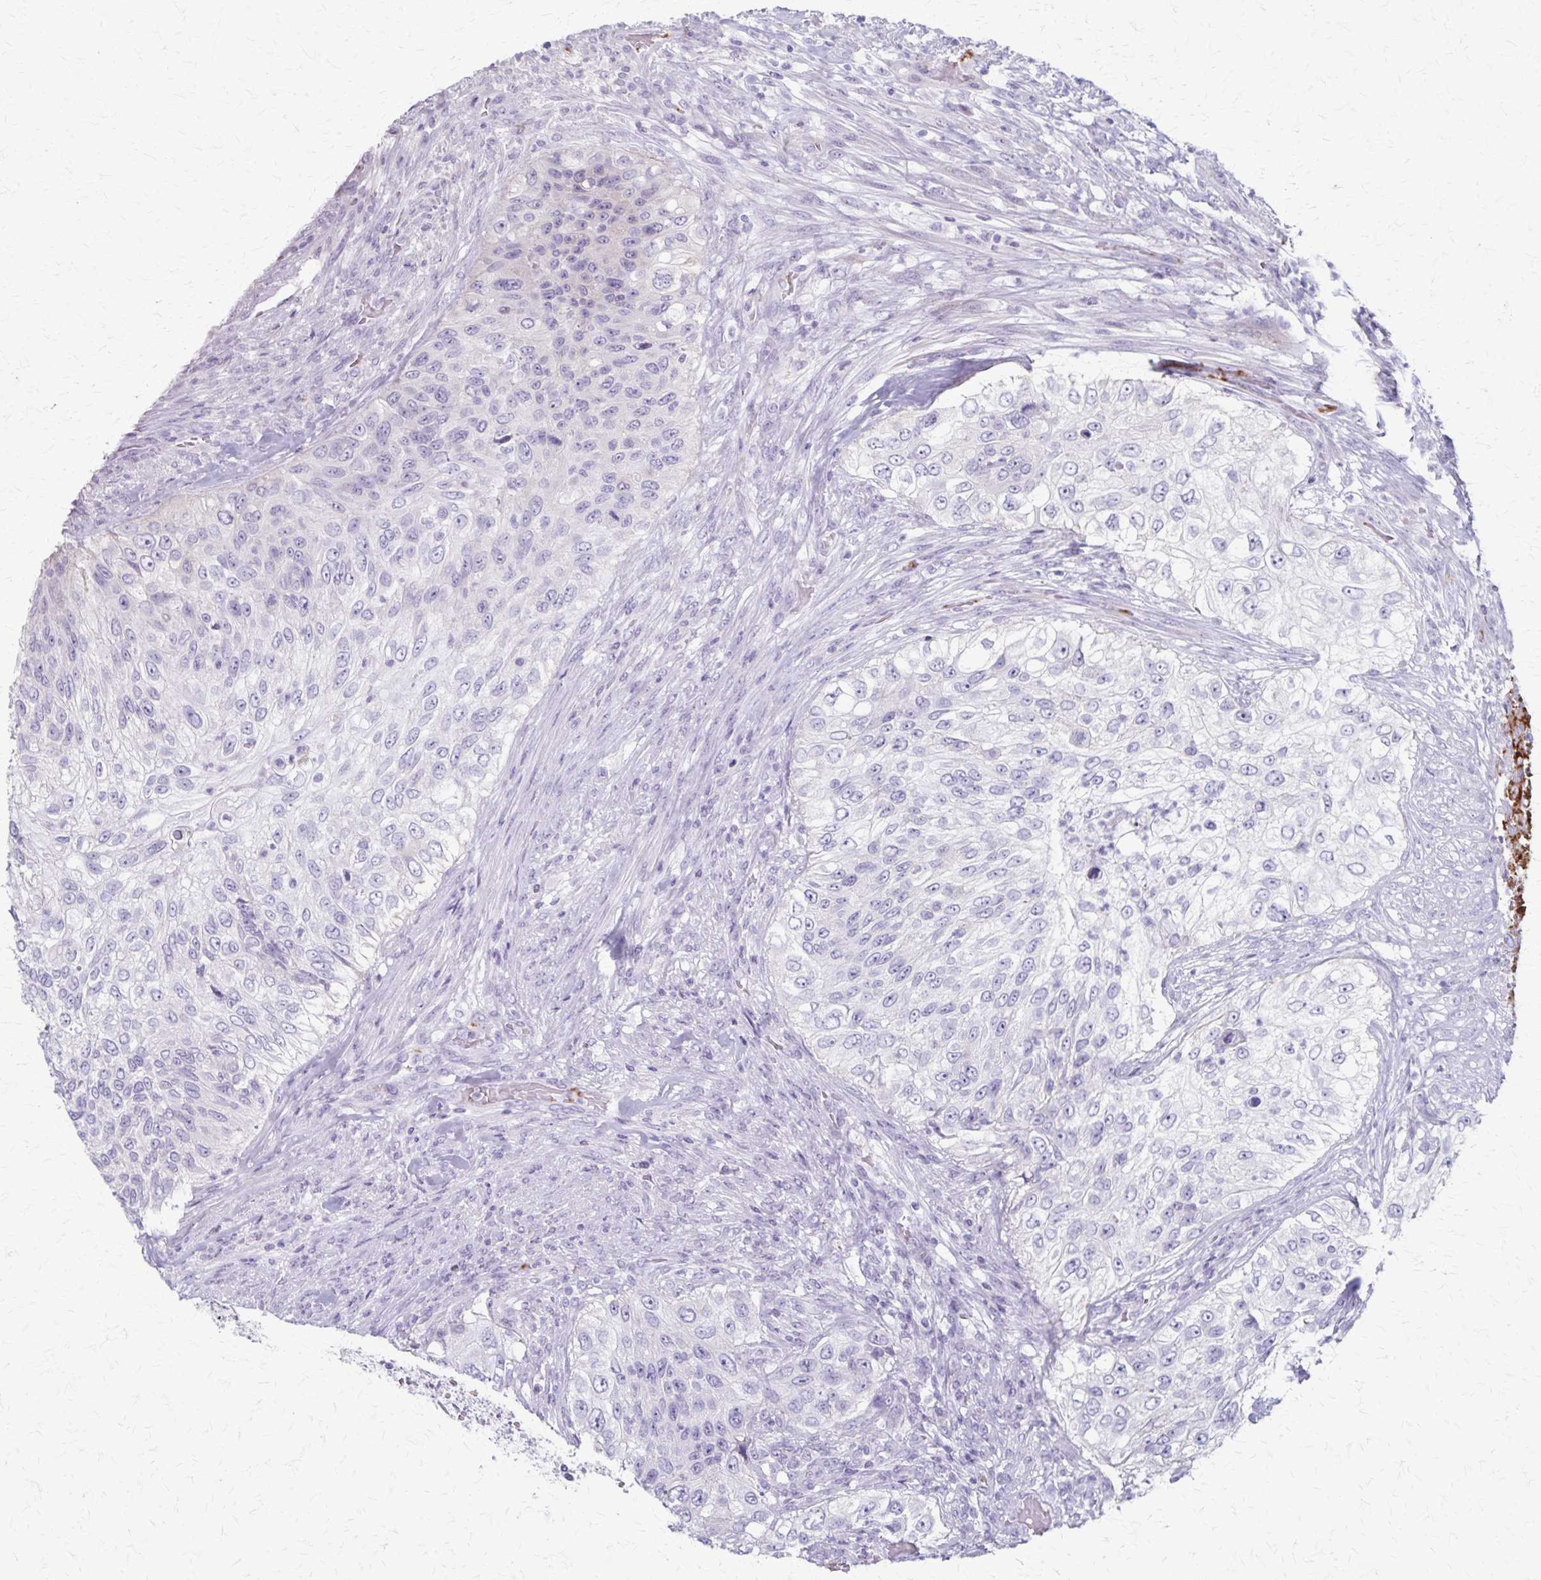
{"staining": {"intensity": "negative", "quantity": "none", "location": "none"}, "tissue": "urothelial cancer", "cell_type": "Tumor cells", "image_type": "cancer", "snomed": [{"axis": "morphology", "description": "Urothelial carcinoma, High grade"}, {"axis": "topography", "description": "Urinary bladder"}], "caption": "Immunohistochemistry micrograph of human urothelial cancer stained for a protein (brown), which exhibits no expression in tumor cells.", "gene": "RASL10B", "patient": {"sex": "female", "age": 60}}